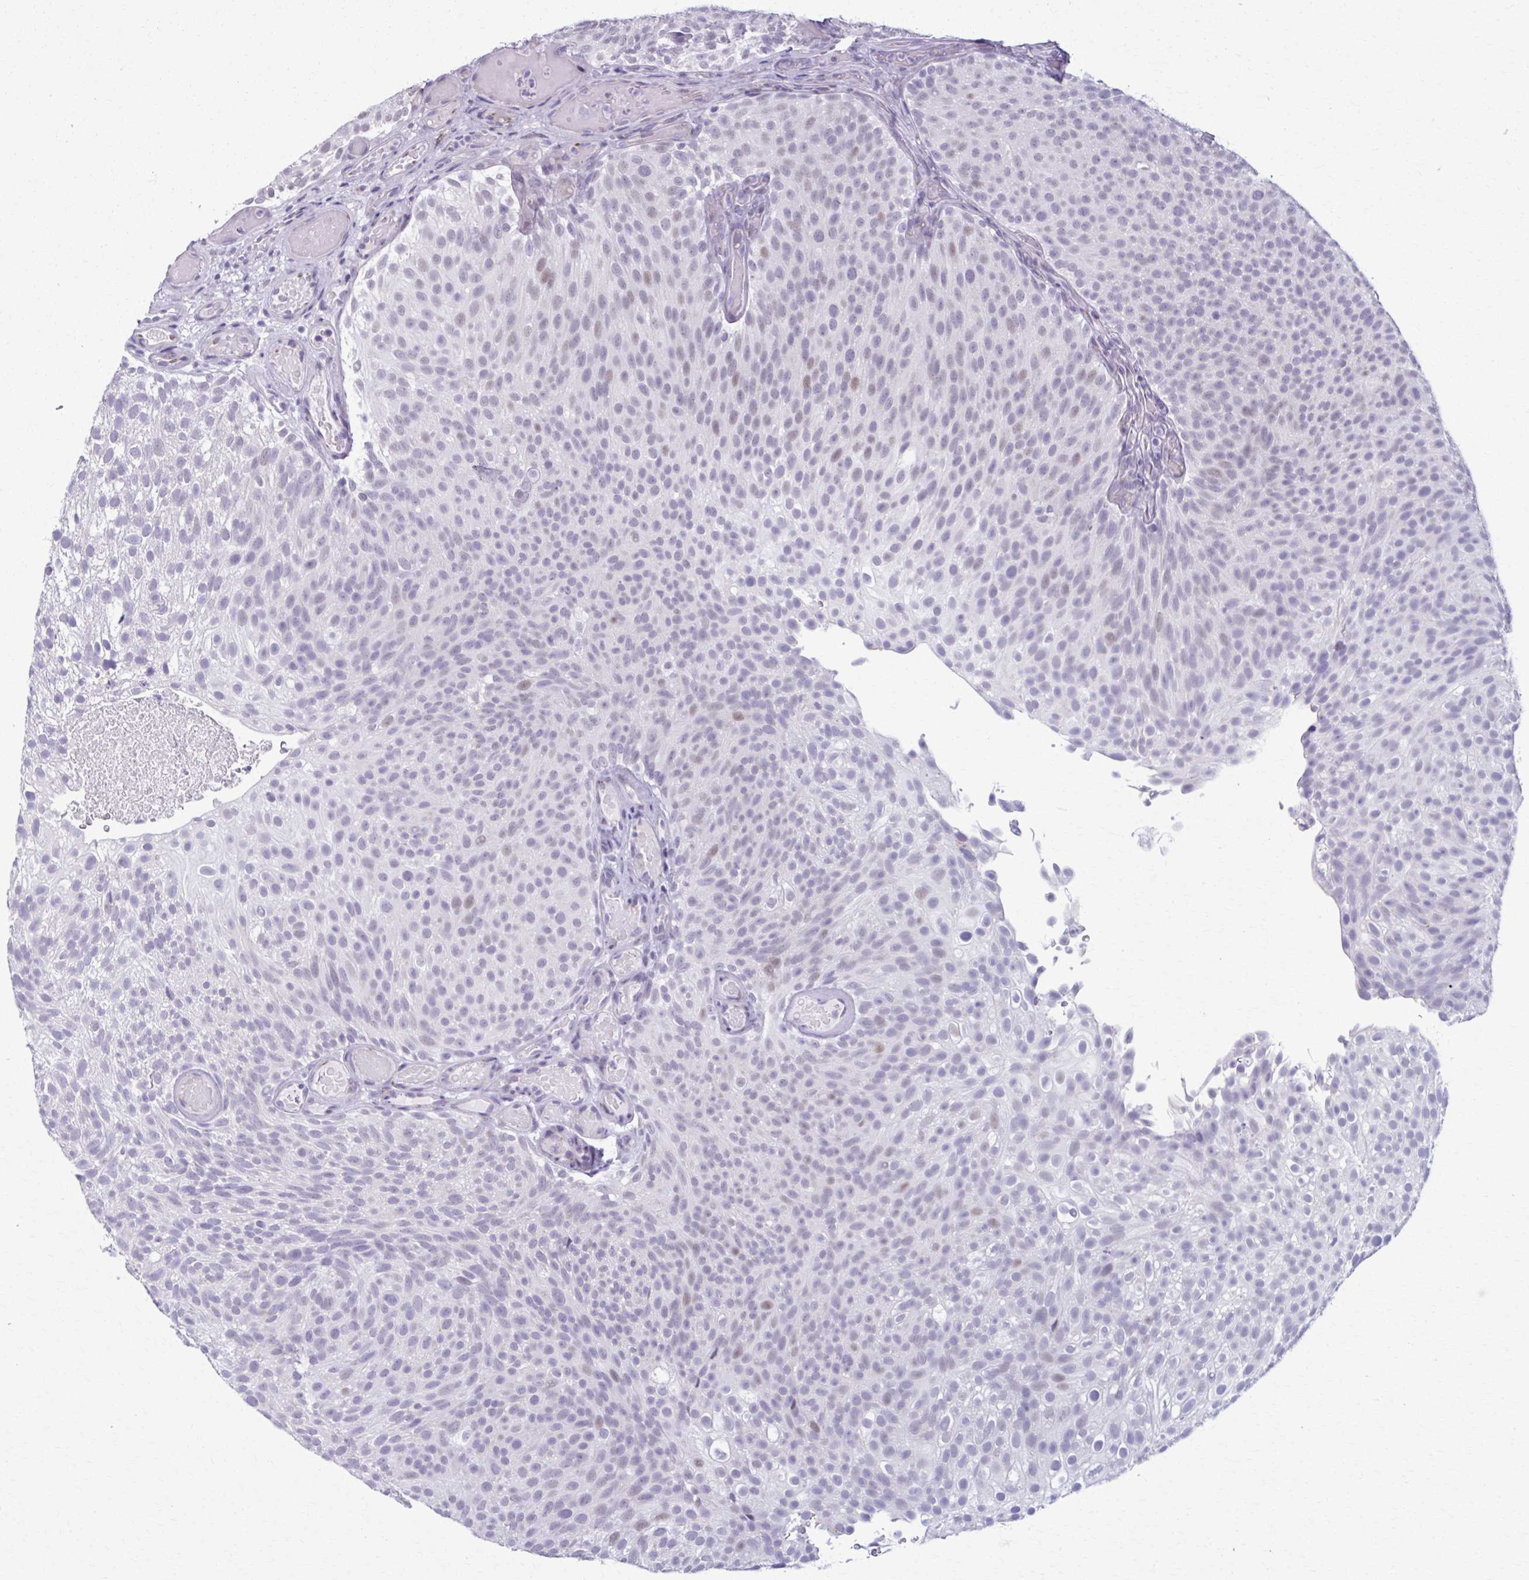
{"staining": {"intensity": "weak", "quantity": "<25%", "location": "nuclear"}, "tissue": "urothelial cancer", "cell_type": "Tumor cells", "image_type": "cancer", "snomed": [{"axis": "morphology", "description": "Urothelial carcinoma, Low grade"}, {"axis": "topography", "description": "Urinary bladder"}], "caption": "An immunohistochemistry (IHC) histopathology image of low-grade urothelial carcinoma is shown. There is no staining in tumor cells of low-grade urothelial carcinoma. (Immunohistochemistry, brightfield microscopy, high magnification).", "gene": "ZNF682", "patient": {"sex": "male", "age": 78}}